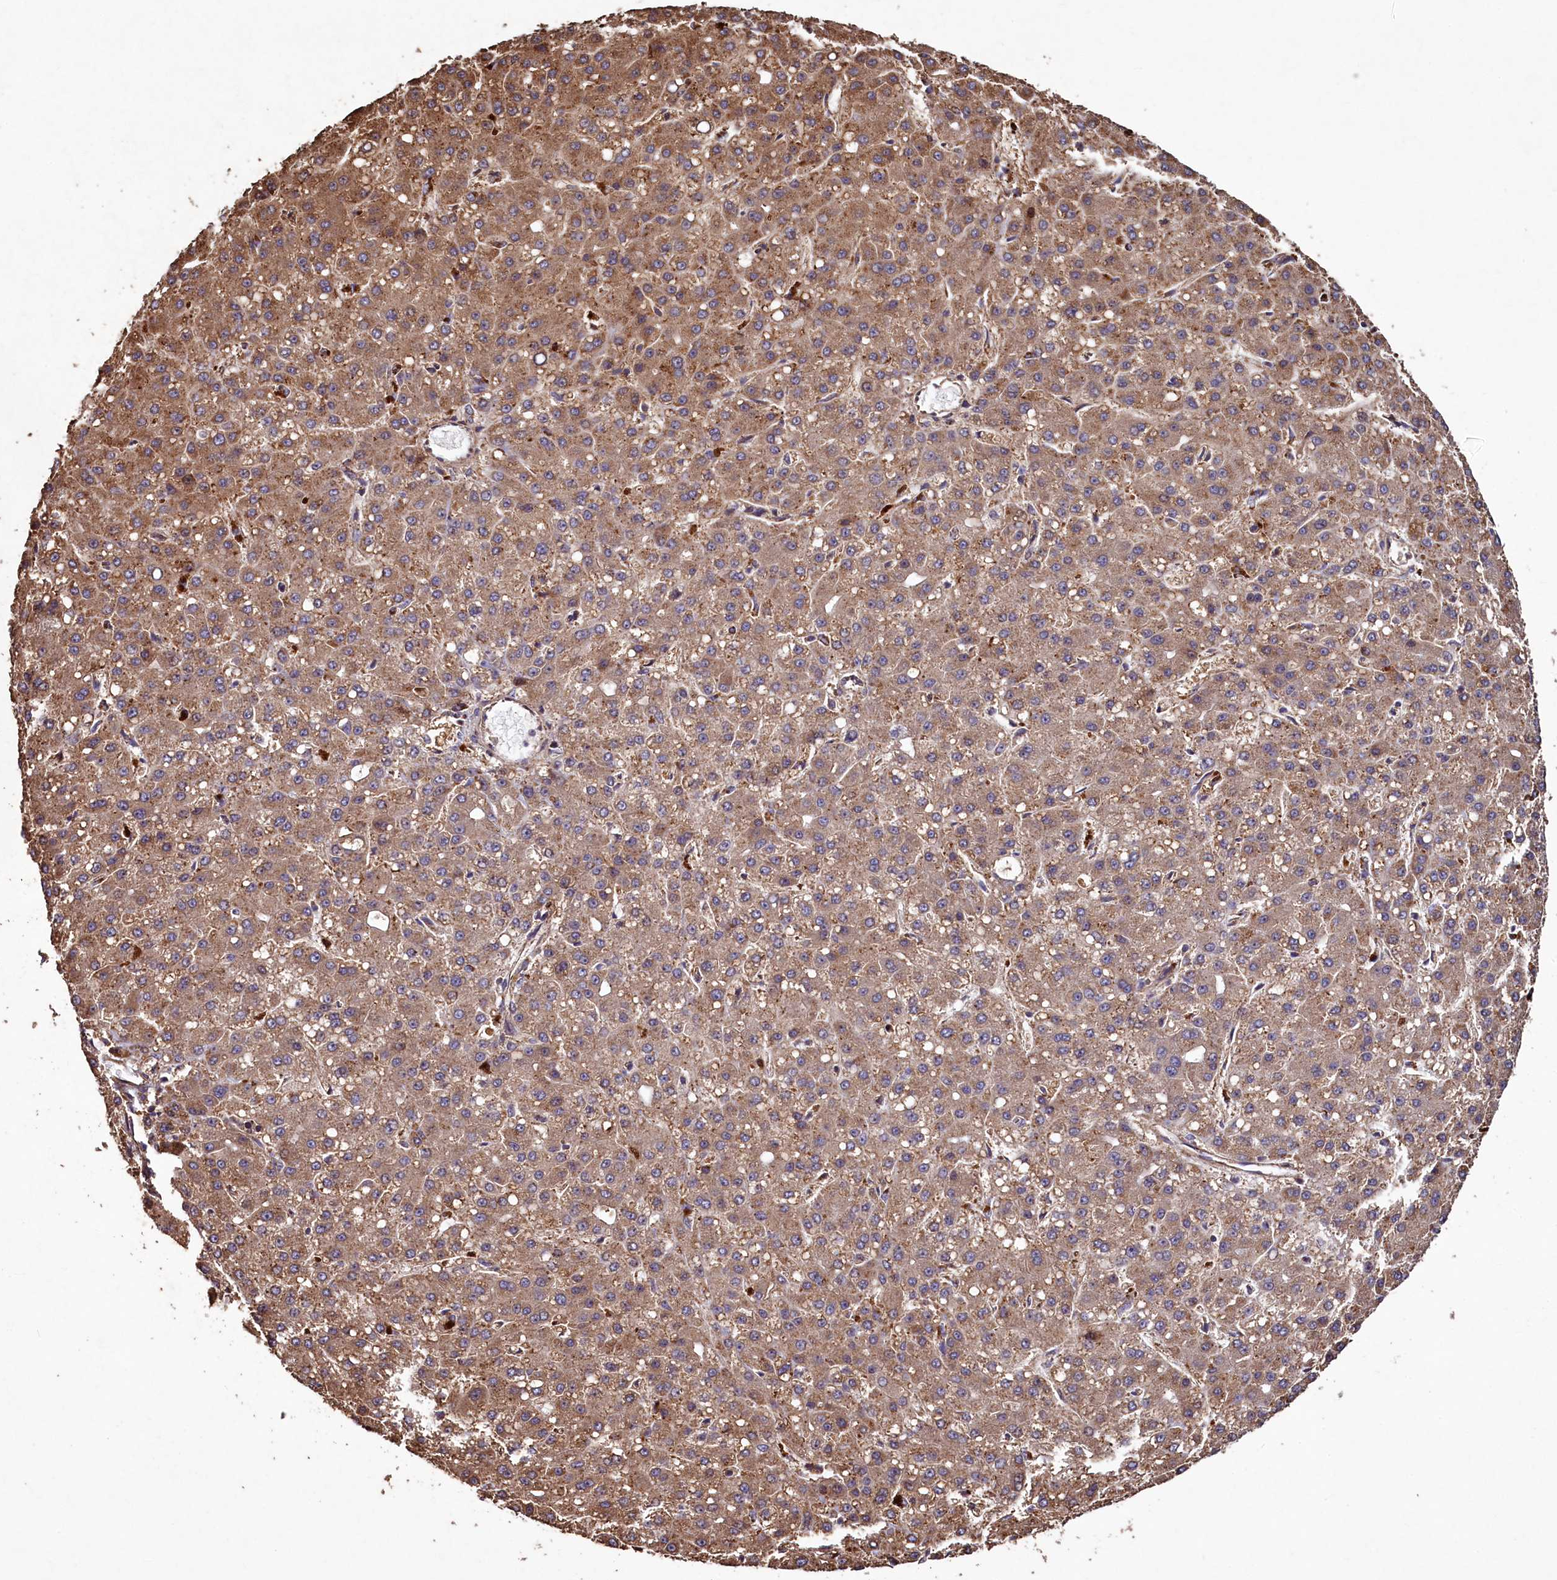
{"staining": {"intensity": "moderate", "quantity": ">75%", "location": "cytoplasmic/membranous"}, "tissue": "liver cancer", "cell_type": "Tumor cells", "image_type": "cancer", "snomed": [{"axis": "morphology", "description": "Carcinoma, Hepatocellular, NOS"}, {"axis": "topography", "description": "Liver"}], "caption": "Human hepatocellular carcinoma (liver) stained with a brown dye reveals moderate cytoplasmic/membranous positive expression in approximately >75% of tumor cells.", "gene": "TMEM98", "patient": {"sex": "male", "age": 67}}